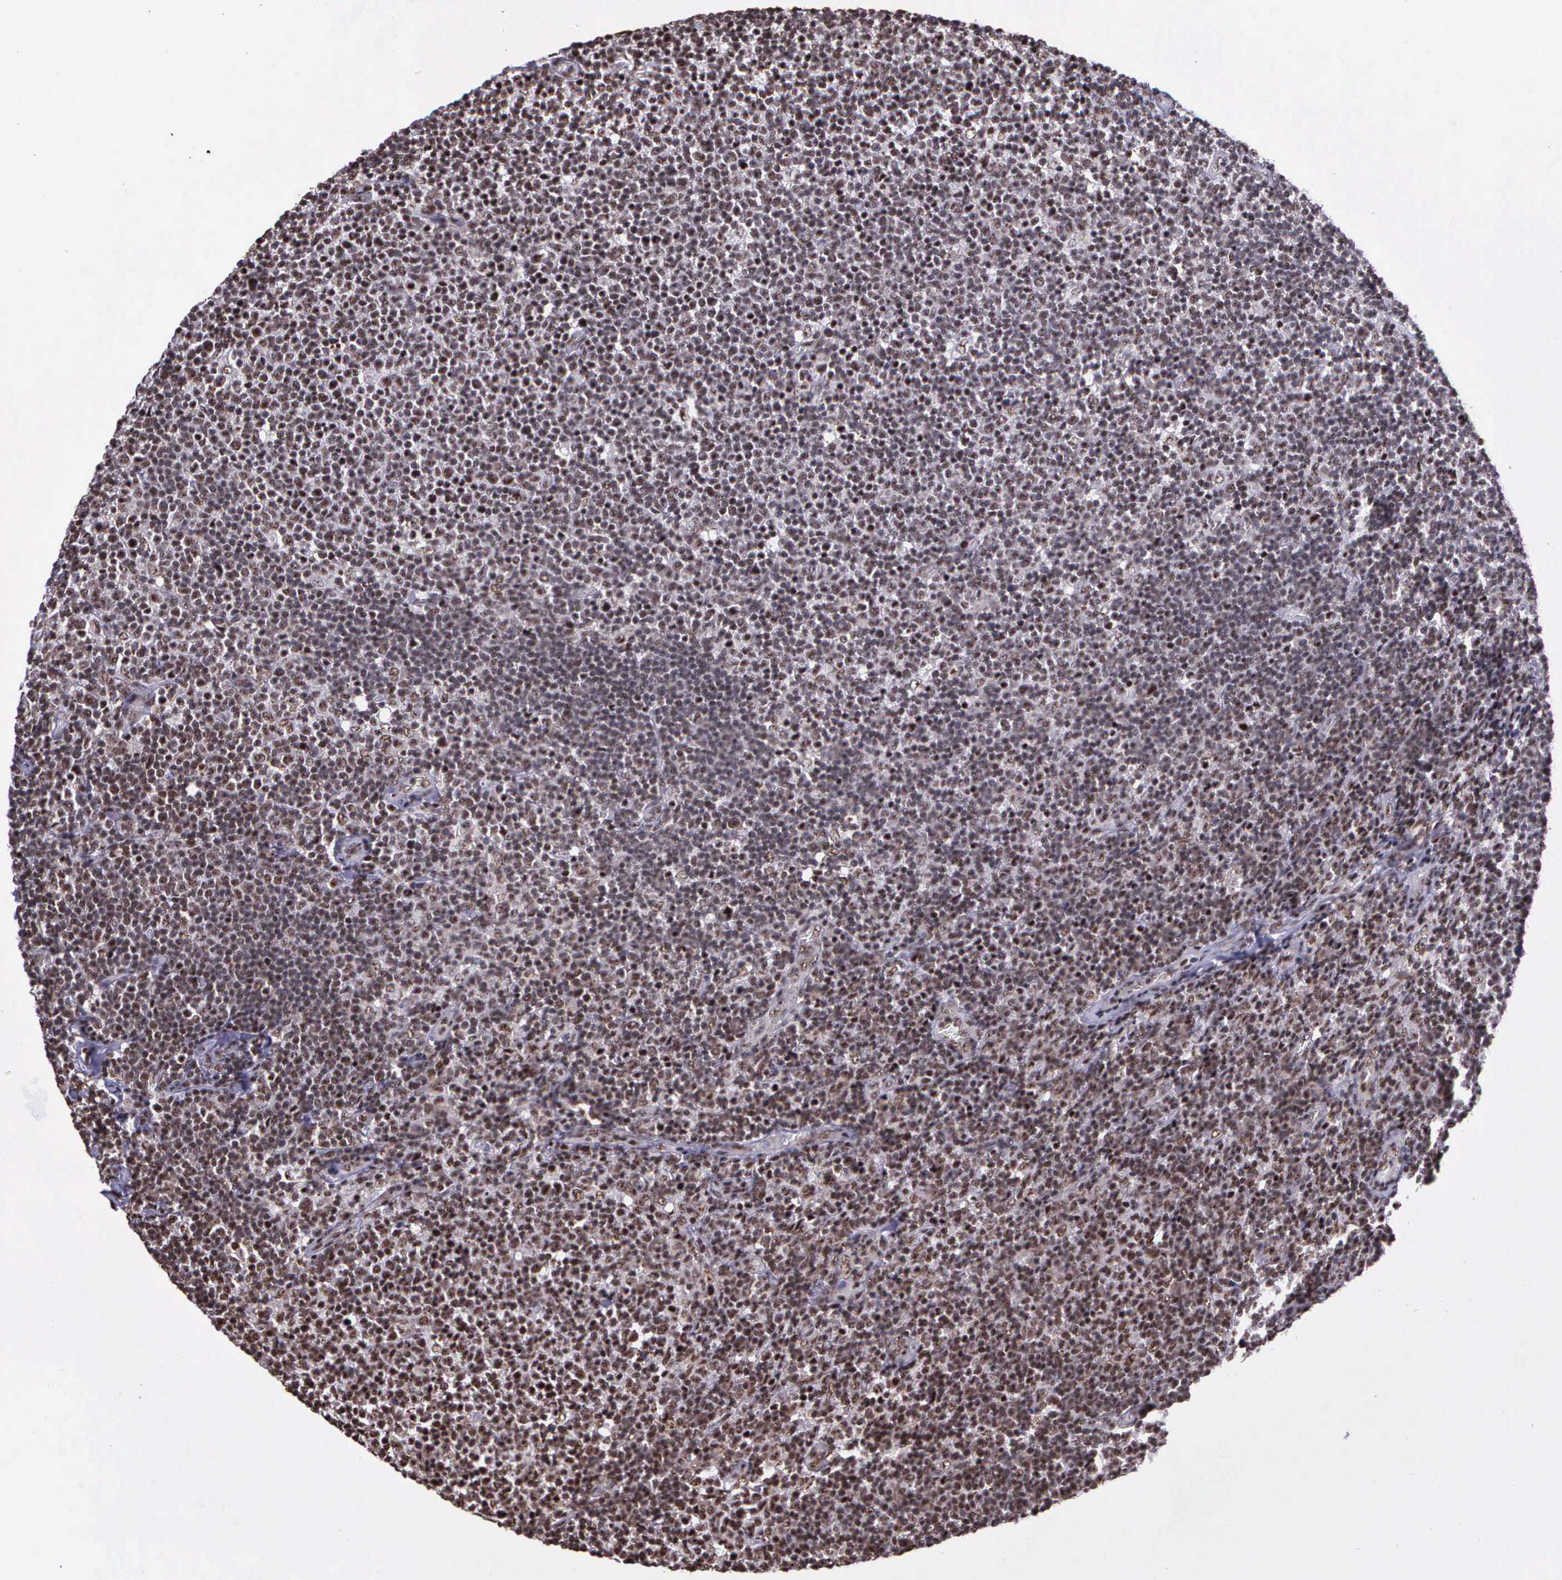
{"staining": {"intensity": "weak", "quantity": ">75%", "location": "nuclear"}, "tissue": "lymphoma", "cell_type": "Tumor cells", "image_type": "cancer", "snomed": [{"axis": "morphology", "description": "Malignant lymphoma, non-Hodgkin's type, Low grade"}, {"axis": "topography", "description": "Lymph node"}], "caption": "The micrograph shows a brown stain indicating the presence of a protein in the nuclear of tumor cells in low-grade malignant lymphoma, non-Hodgkin's type.", "gene": "FAM47A", "patient": {"sex": "male", "age": 74}}